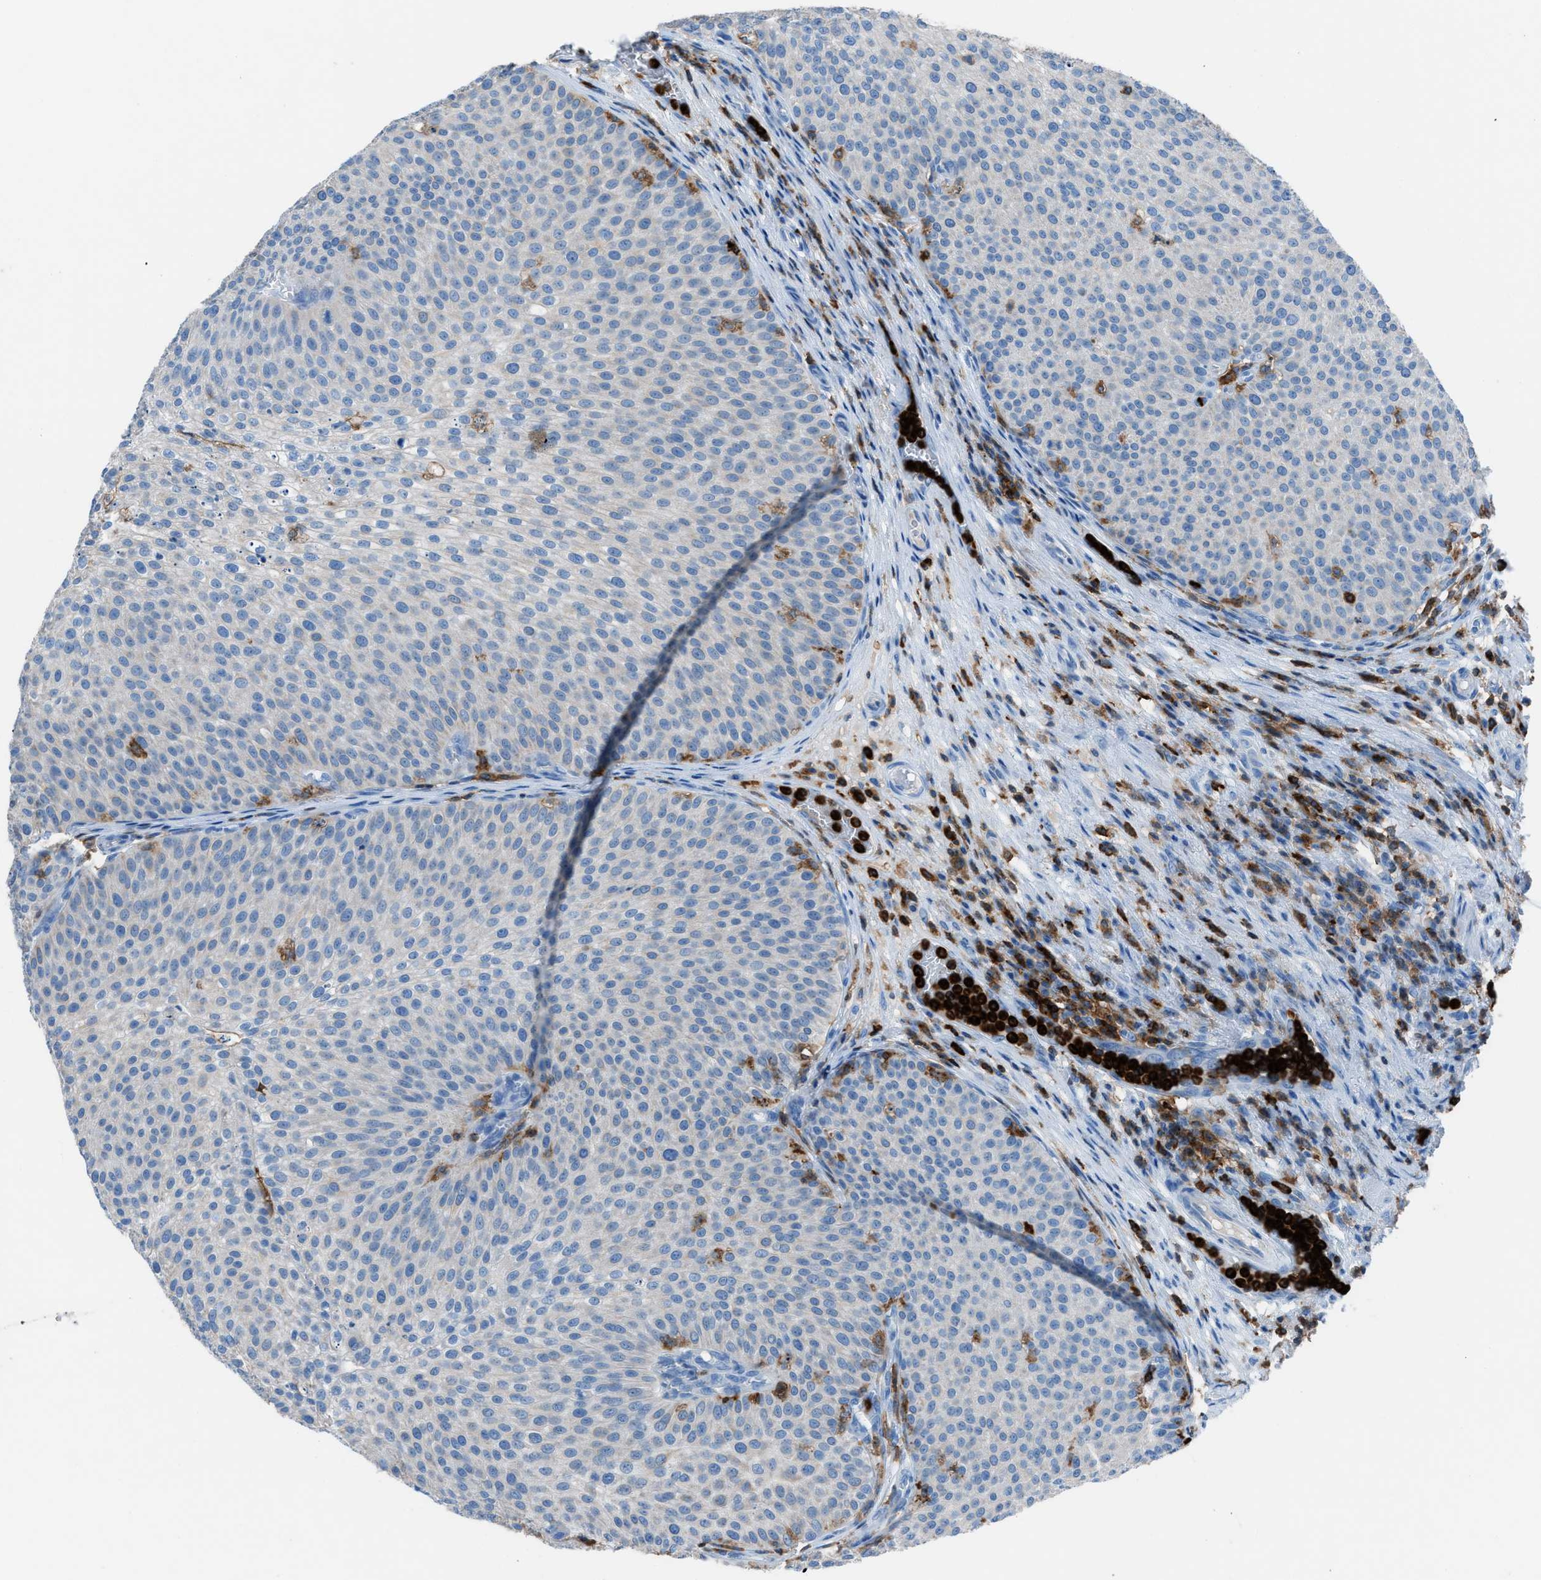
{"staining": {"intensity": "negative", "quantity": "none", "location": "none"}, "tissue": "urothelial cancer", "cell_type": "Tumor cells", "image_type": "cancer", "snomed": [{"axis": "morphology", "description": "Urothelial carcinoma, Low grade"}, {"axis": "topography", "description": "Smooth muscle"}, {"axis": "topography", "description": "Urinary bladder"}], "caption": "High power microscopy image of an IHC photomicrograph of urothelial cancer, revealing no significant expression in tumor cells. (DAB immunohistochemistry (IHC), high magnification).", "gene": "ITGB2", "patient": {"sex": "male", "age": 60}}